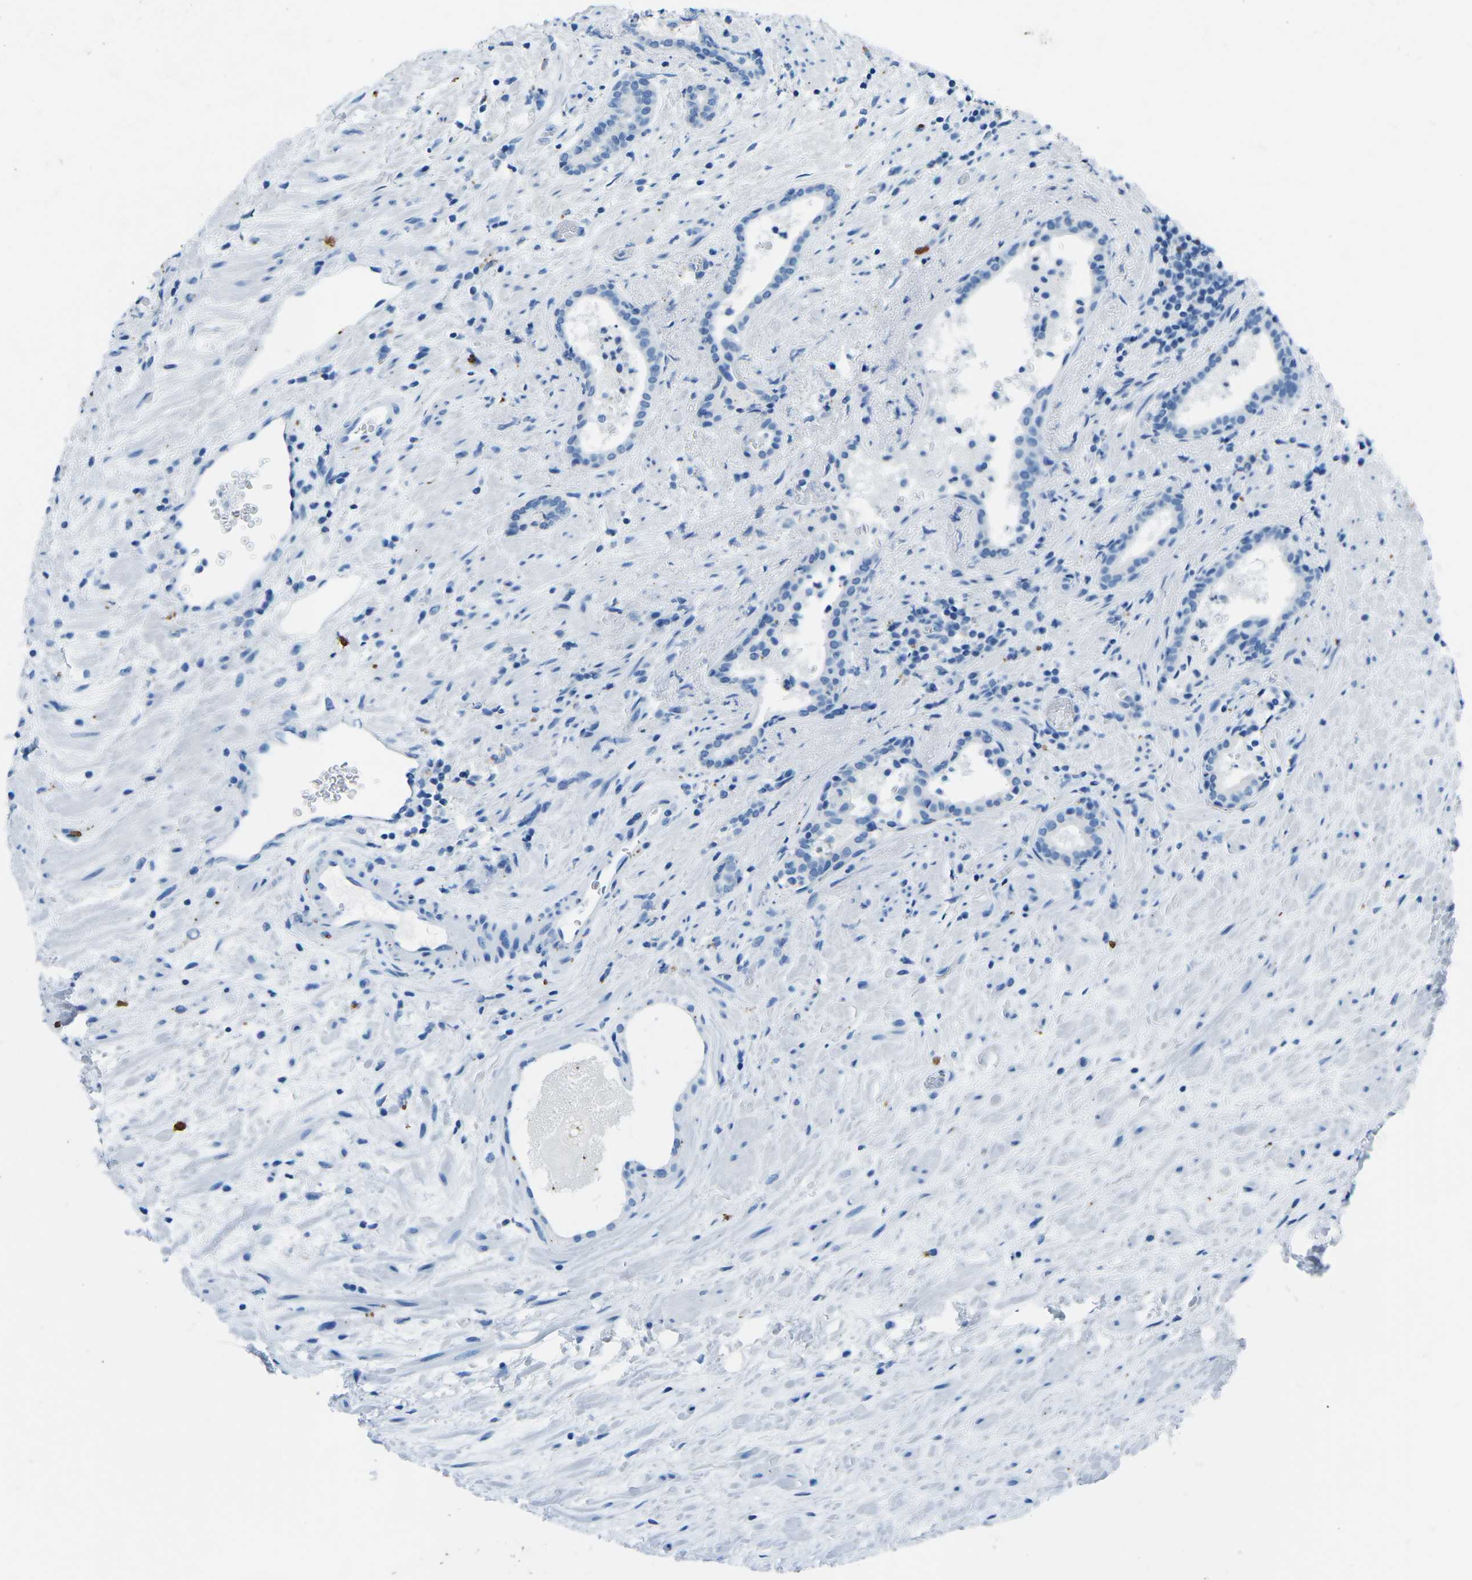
{"staining": {"intensity": "negative", "quantity": "none", "location": "none"}, "tissue": "prostate cancer", "cell_type": "Tumor cells", "image_type": "cancer", "snomed": [{"axis": "morphology", "description": "Adenocarcinoma, High grade"}, {"axis": "topography", "description": "Prostate"}], "caption": "Immunohistochemical staining of human prostate cancer (high-grade adenocarcinoma) shows no significant expression in tumor cells.", "gene": "MYH8", "patient": {"sex": "male", "age": 71}}